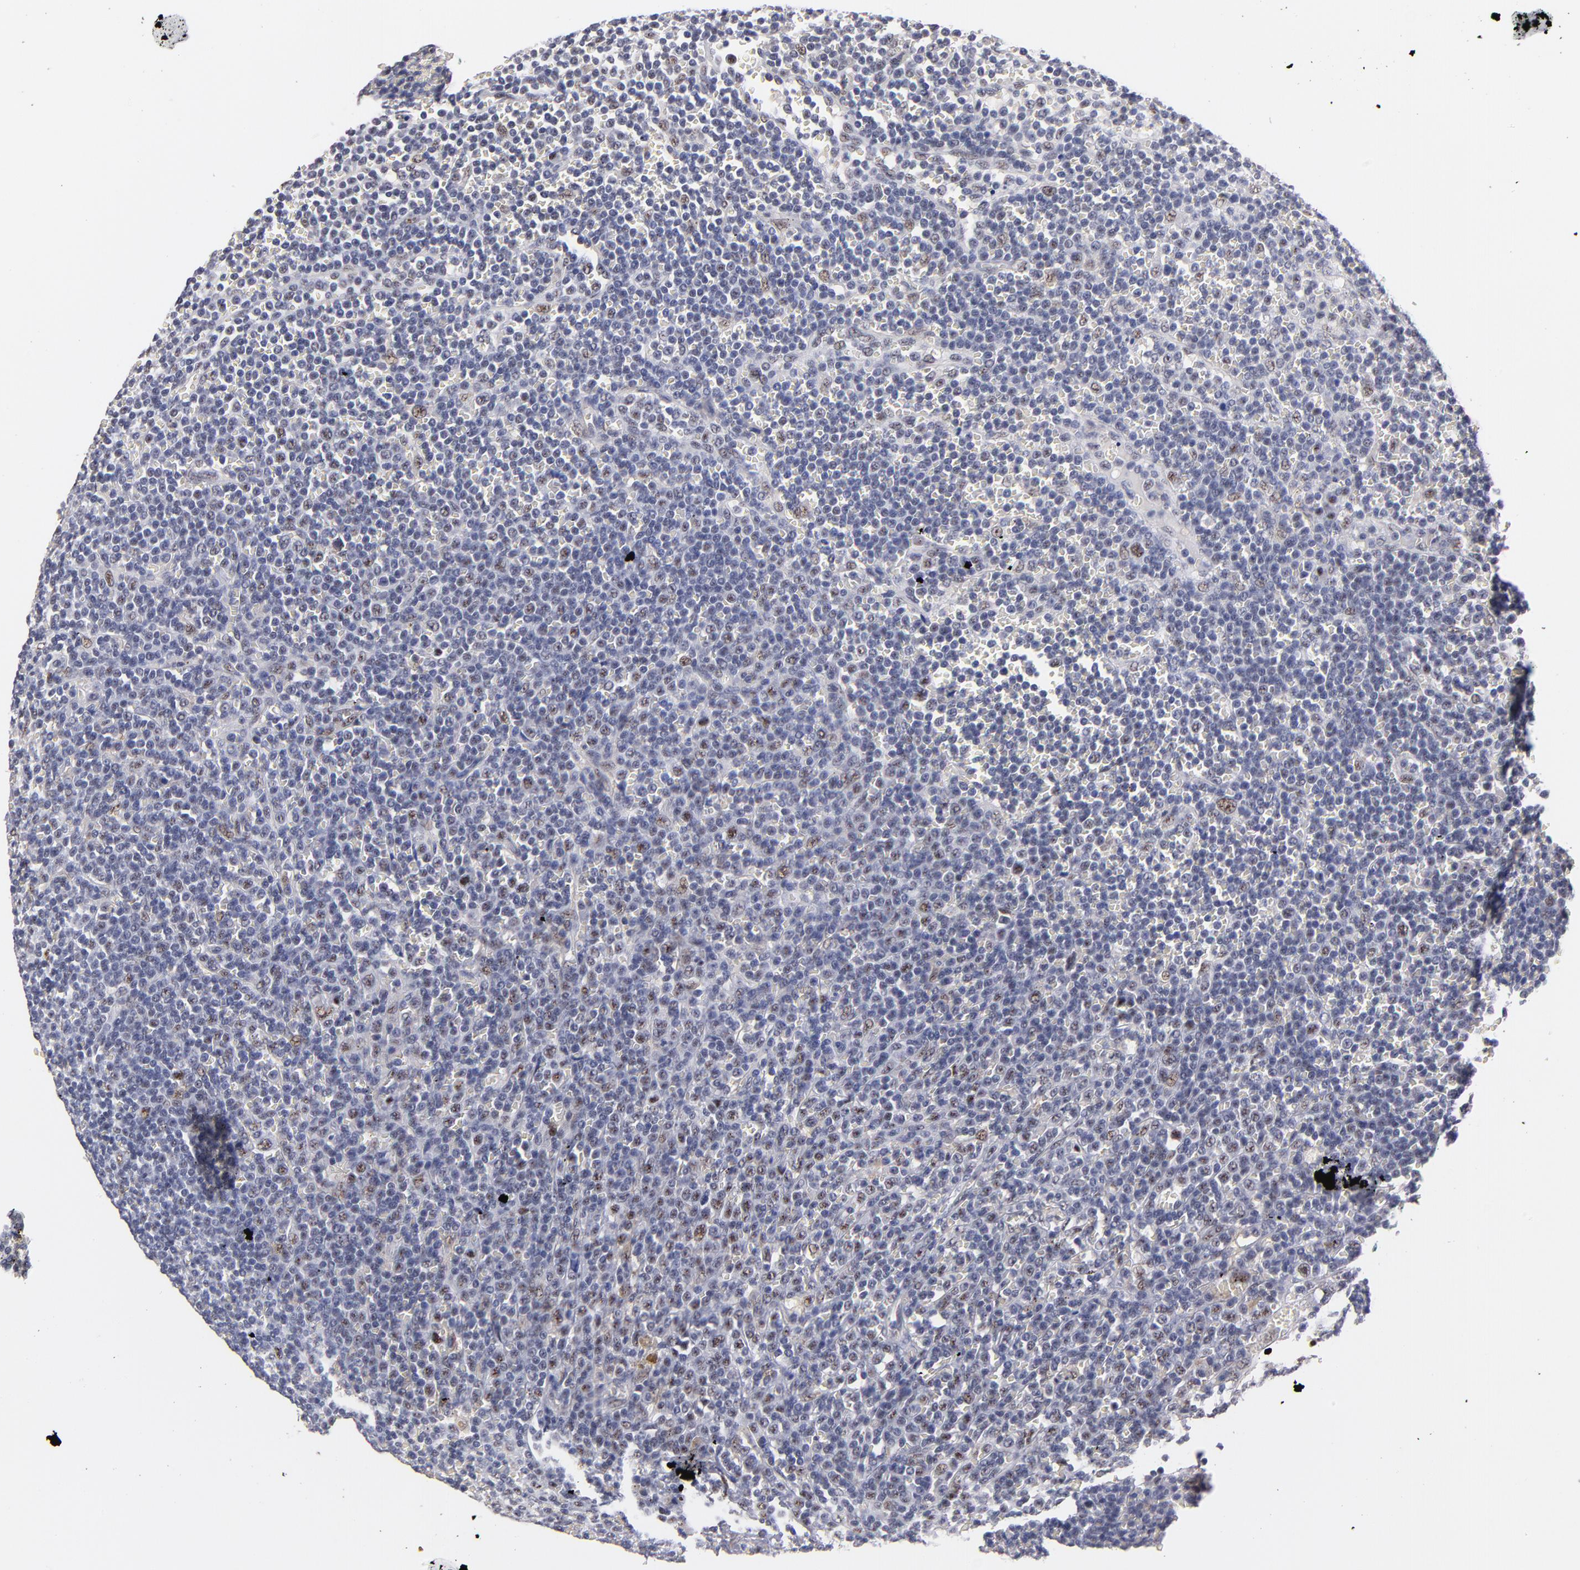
{"staining": {"intensity": "moderate", "quantity": "<25%", "location": "nuclear"}, "tissue": "lymphoma", "cell_type": "Tumor cells", "image_type": "cancer", "snomed": [{"axis": "morphology", "description": "Malignant lymphoma, non-Hodgkin's type, Low grade"}, {"axis": "topography", "description": "Spleen"}], "caption": "Immunohistochemical staining of lymphoma displays low levels of moderate nuclear positivity in about <25% of tumor cells.", "gene": "RAF1", "patient": {"sex": "male", "age": 80}}